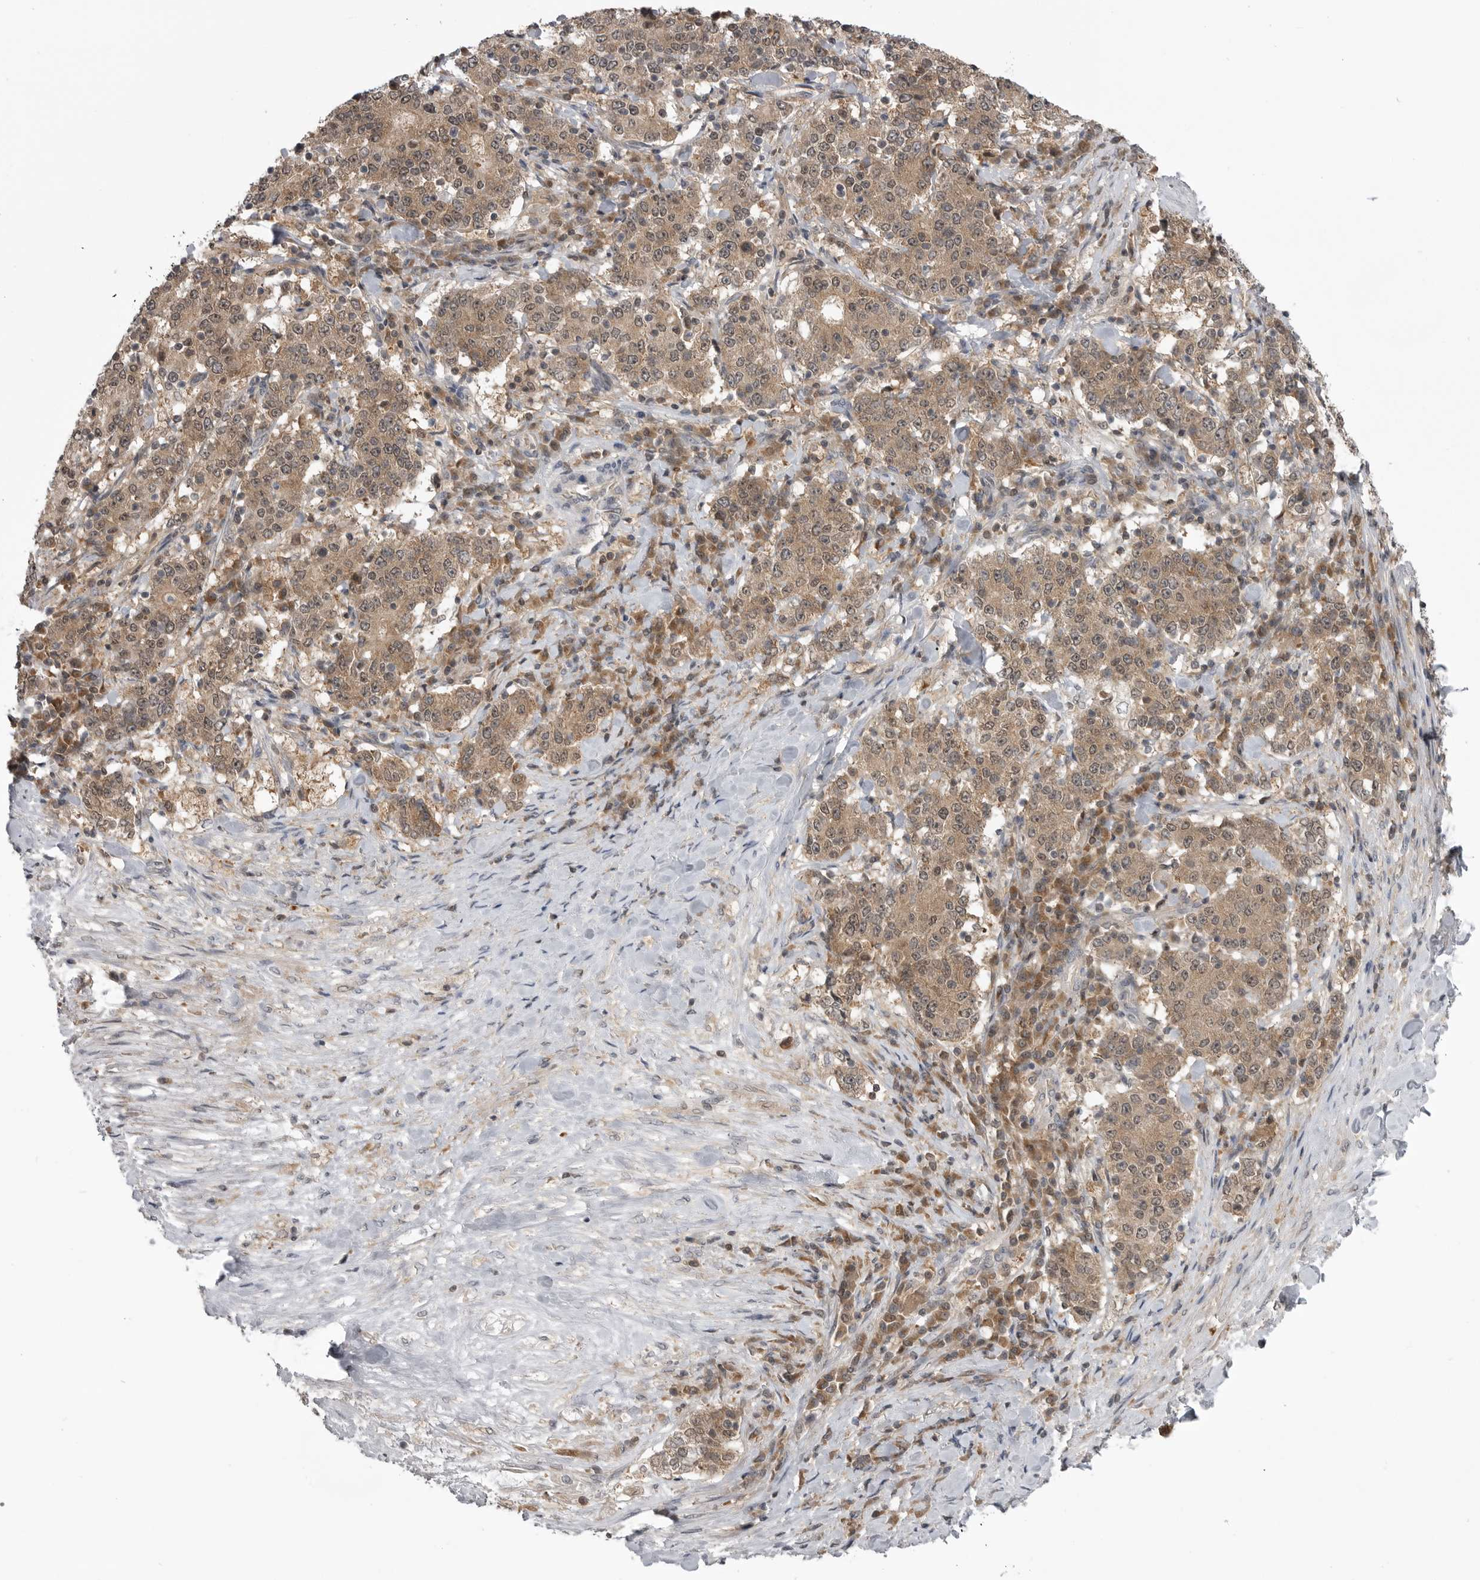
{"staining": {"intensity": "moderate", "quantity": ">75%", "location": "cytoplasmic/membranous"}, "tissue": "stomach cancer", "cell_type": "Tumor cells", "image_type": "cancer", "snomed": [{"axis": "morphology", "description": "Adenocarcinoma, NOS"}, {"axis": "topography", "description": "Stomach"}], "caption": "Immunohistochemical staining of stomach cancer reveals moderate cytoplasmic/membranous protein positivity in approximately >75% of tumor cells.", "gene": "MAPK13", "patient": {"sex": "male", "age": 59}}